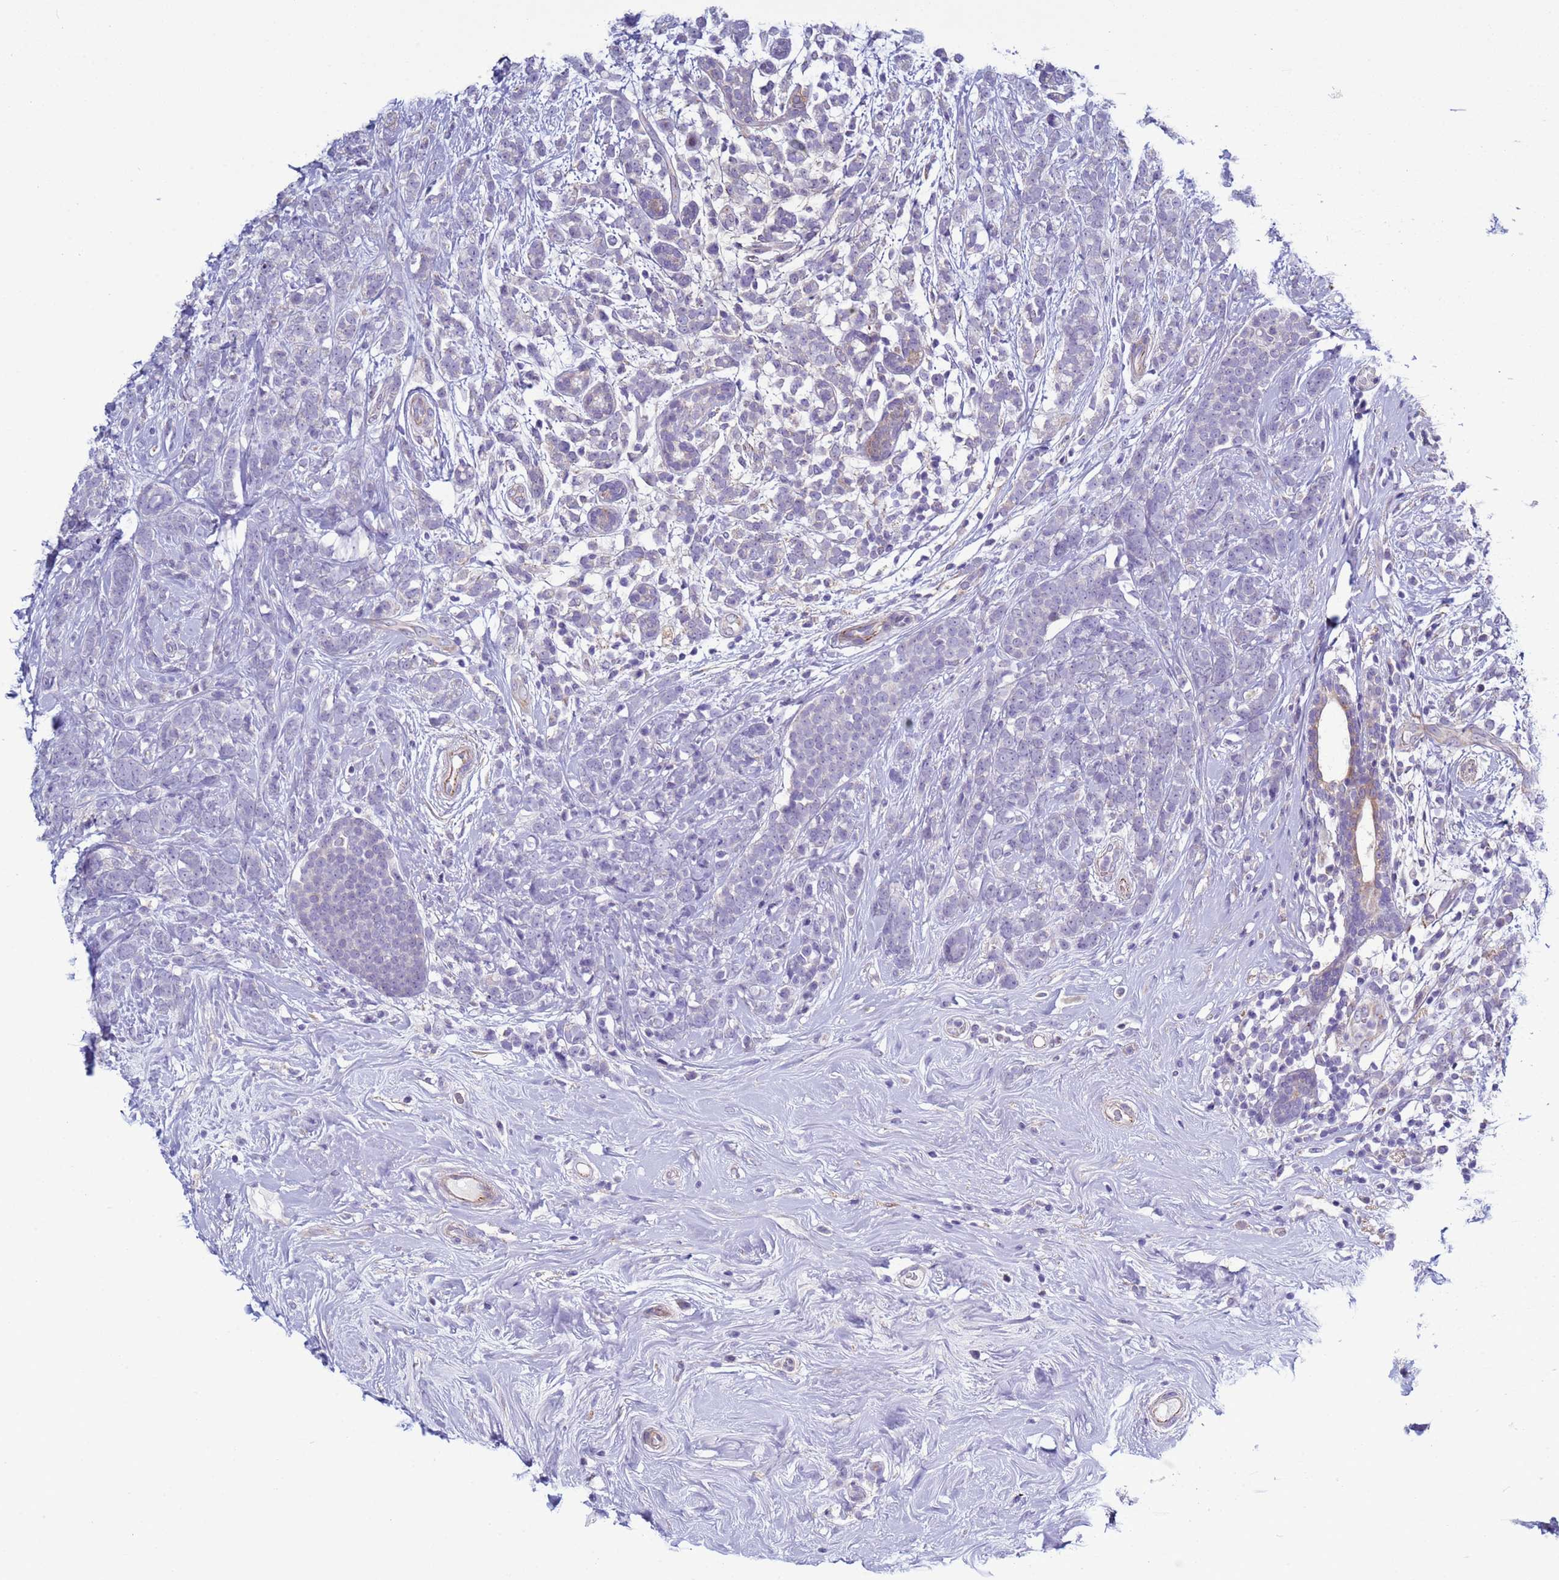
{"staining": {"intensity": "negative", "quantity": "none", "location": "none"}, "tissue": "breast cancer", "cell_type": "Tumor cells", "image_type": "cancer", "snomed": [{"axis": "morphology", "description": "Lobular carcinoma"}, {"axis": "topography", "description": "Breast"}], "caption": "The immunohistochemistry histopathology image has no significant positivity in tumor cells of breast cancer (lobular carcinoma) tissue. The staining was performed using DAB to visualize the protein expression in brown, while the nuclei were stained in blue with hematoxylin (Magnification: 20x).", "gene": "ABHD17B", "patient": {"sex": "female", "age": 58}}